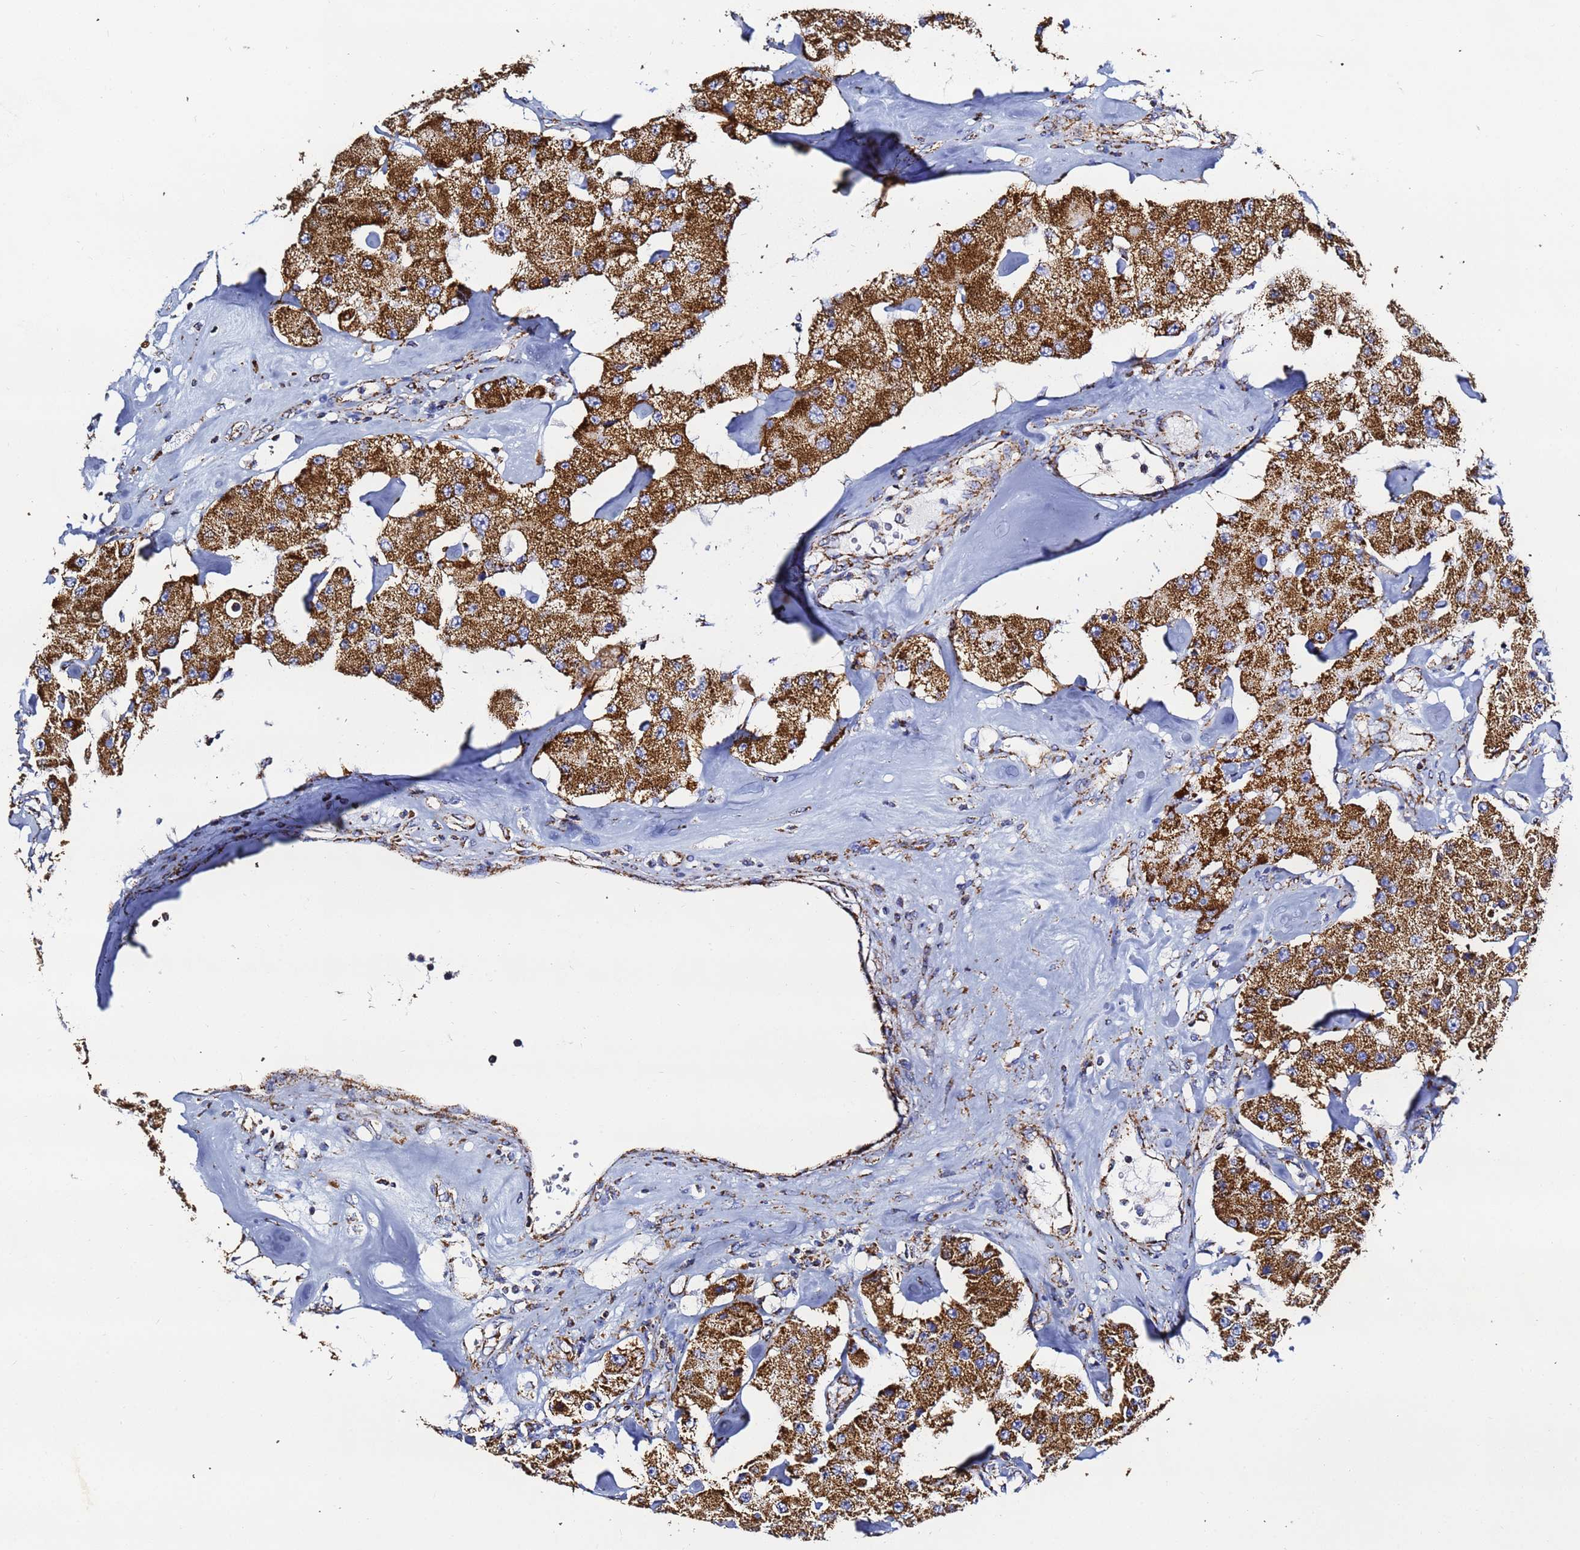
{"staining": {"intensity": "strong", "quantity": ">75%", "location": "cytoplasmic/membranous"}, "tissue": "carcinoid", "cell_type": "Tumor cells", "image_type": "cancer", "snomed": [{"axis": "morphology", "description": "Carcinoid, malignant, NOS"}, {"axis": "topography", "description": "Pancreas"}], "caption": "High-power microscopy captured an immunohistochemistry image of carcinoid (malignant), revealing strong cytoplasmic/membranous staining in approximately >75% of tumor cells. The staining was performed using DAB (3,3'-diaminobenzidine) to visualize the protein expression in brown, while the nuclei were stained in blue with hematoxylin (Magnification: 20x).", "gene": "PHB2", "patient": {"sex": "male", "age": 41}}